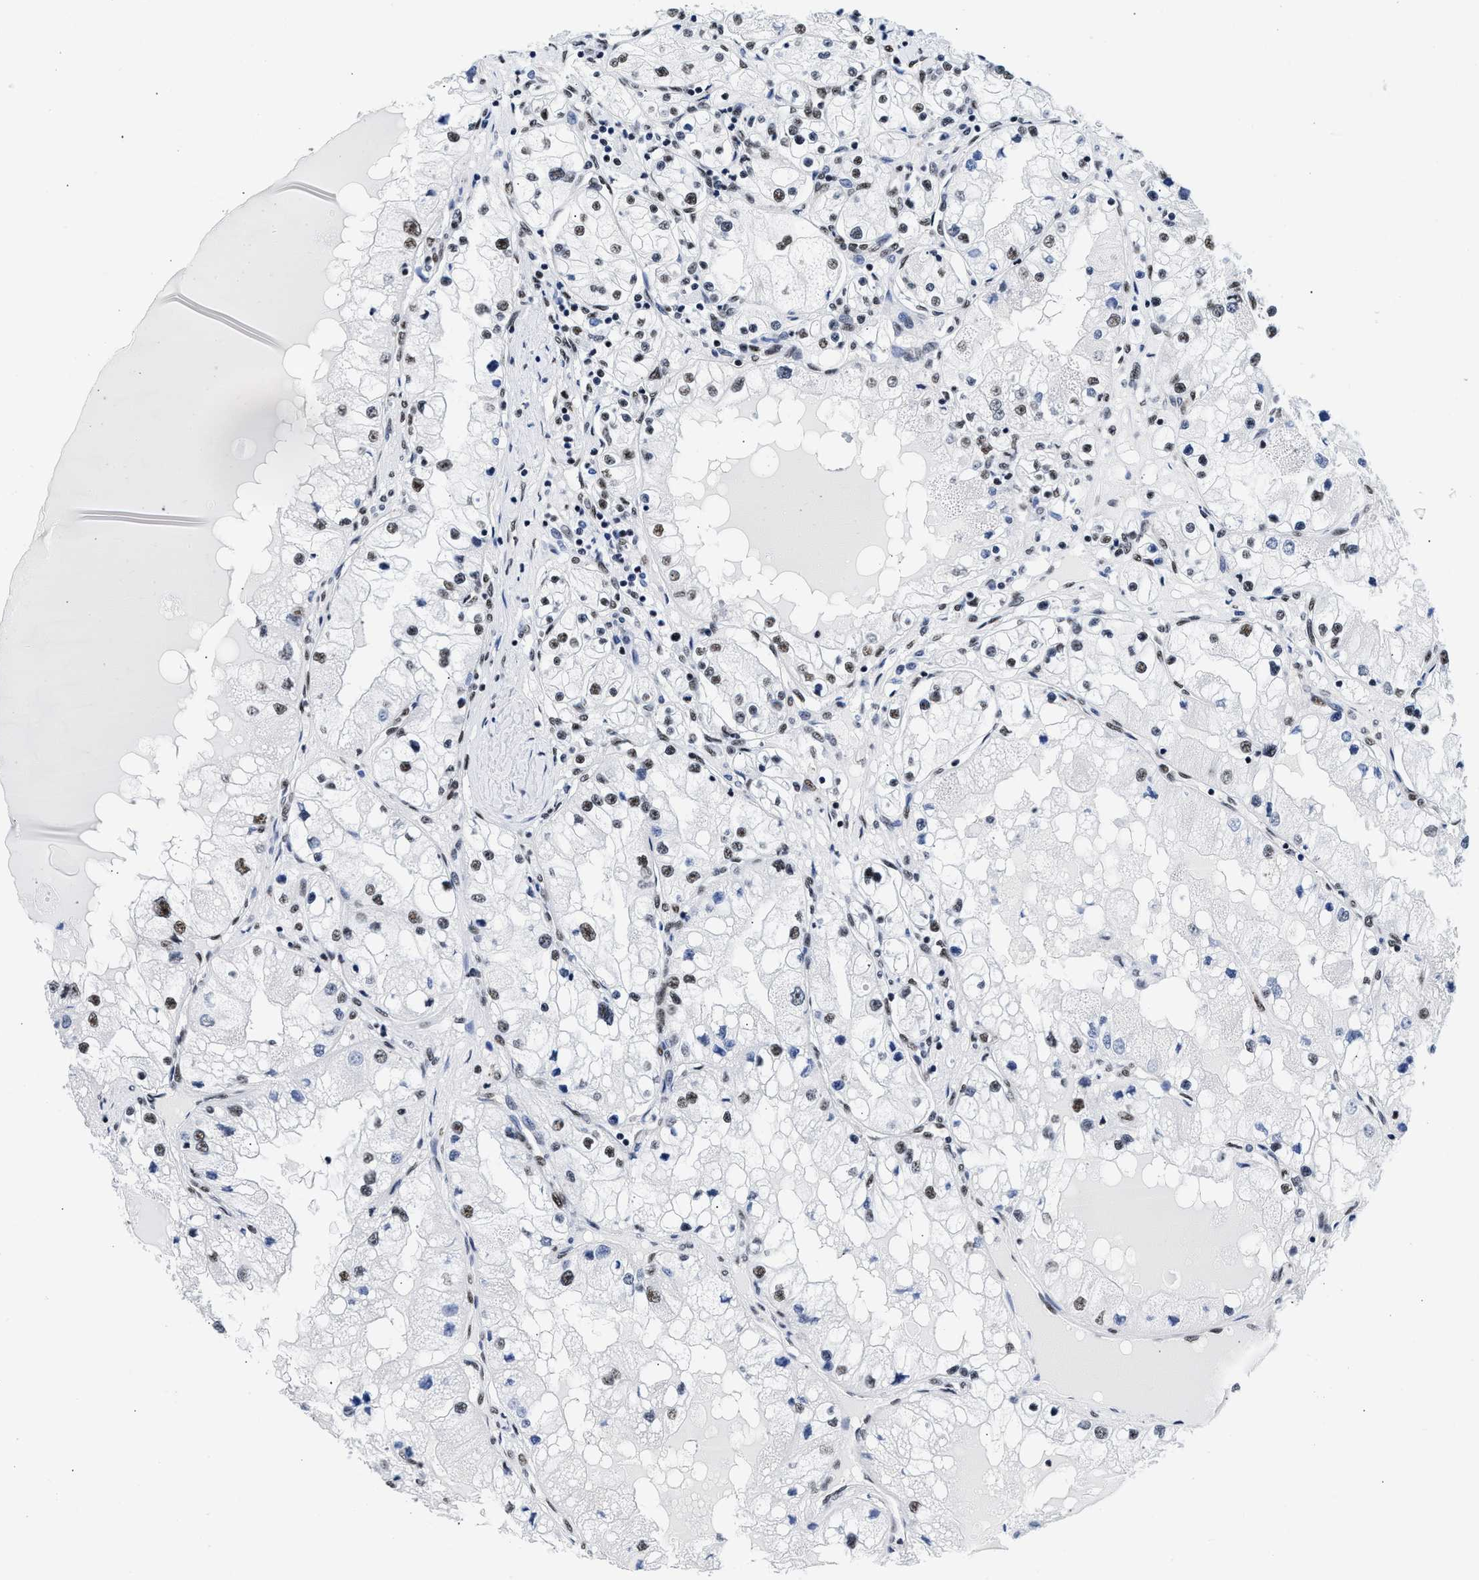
{"staining": {"intensity": "moderate", "quantity": "25%-75%", "location": "nuclear"}, "tissue": "renal cancer", "cell_type": "Tumor cells", "image_type": "cancer", "snomed": [{"axis": "morphology", "description": "Adenocarcinoma, NOS"}, {"axis": "topography", "description": "Kidney"}], "caption": "Brown immunohistochemical staining in renal cancer exhibits moderate nuclear expression in approximately 25%-75% of tumor cells. (DAB = brown stain, brightfield microscopy at high magnification).", "gene": "RBM8A", "patient": {"sex": "male", "age": 68}}